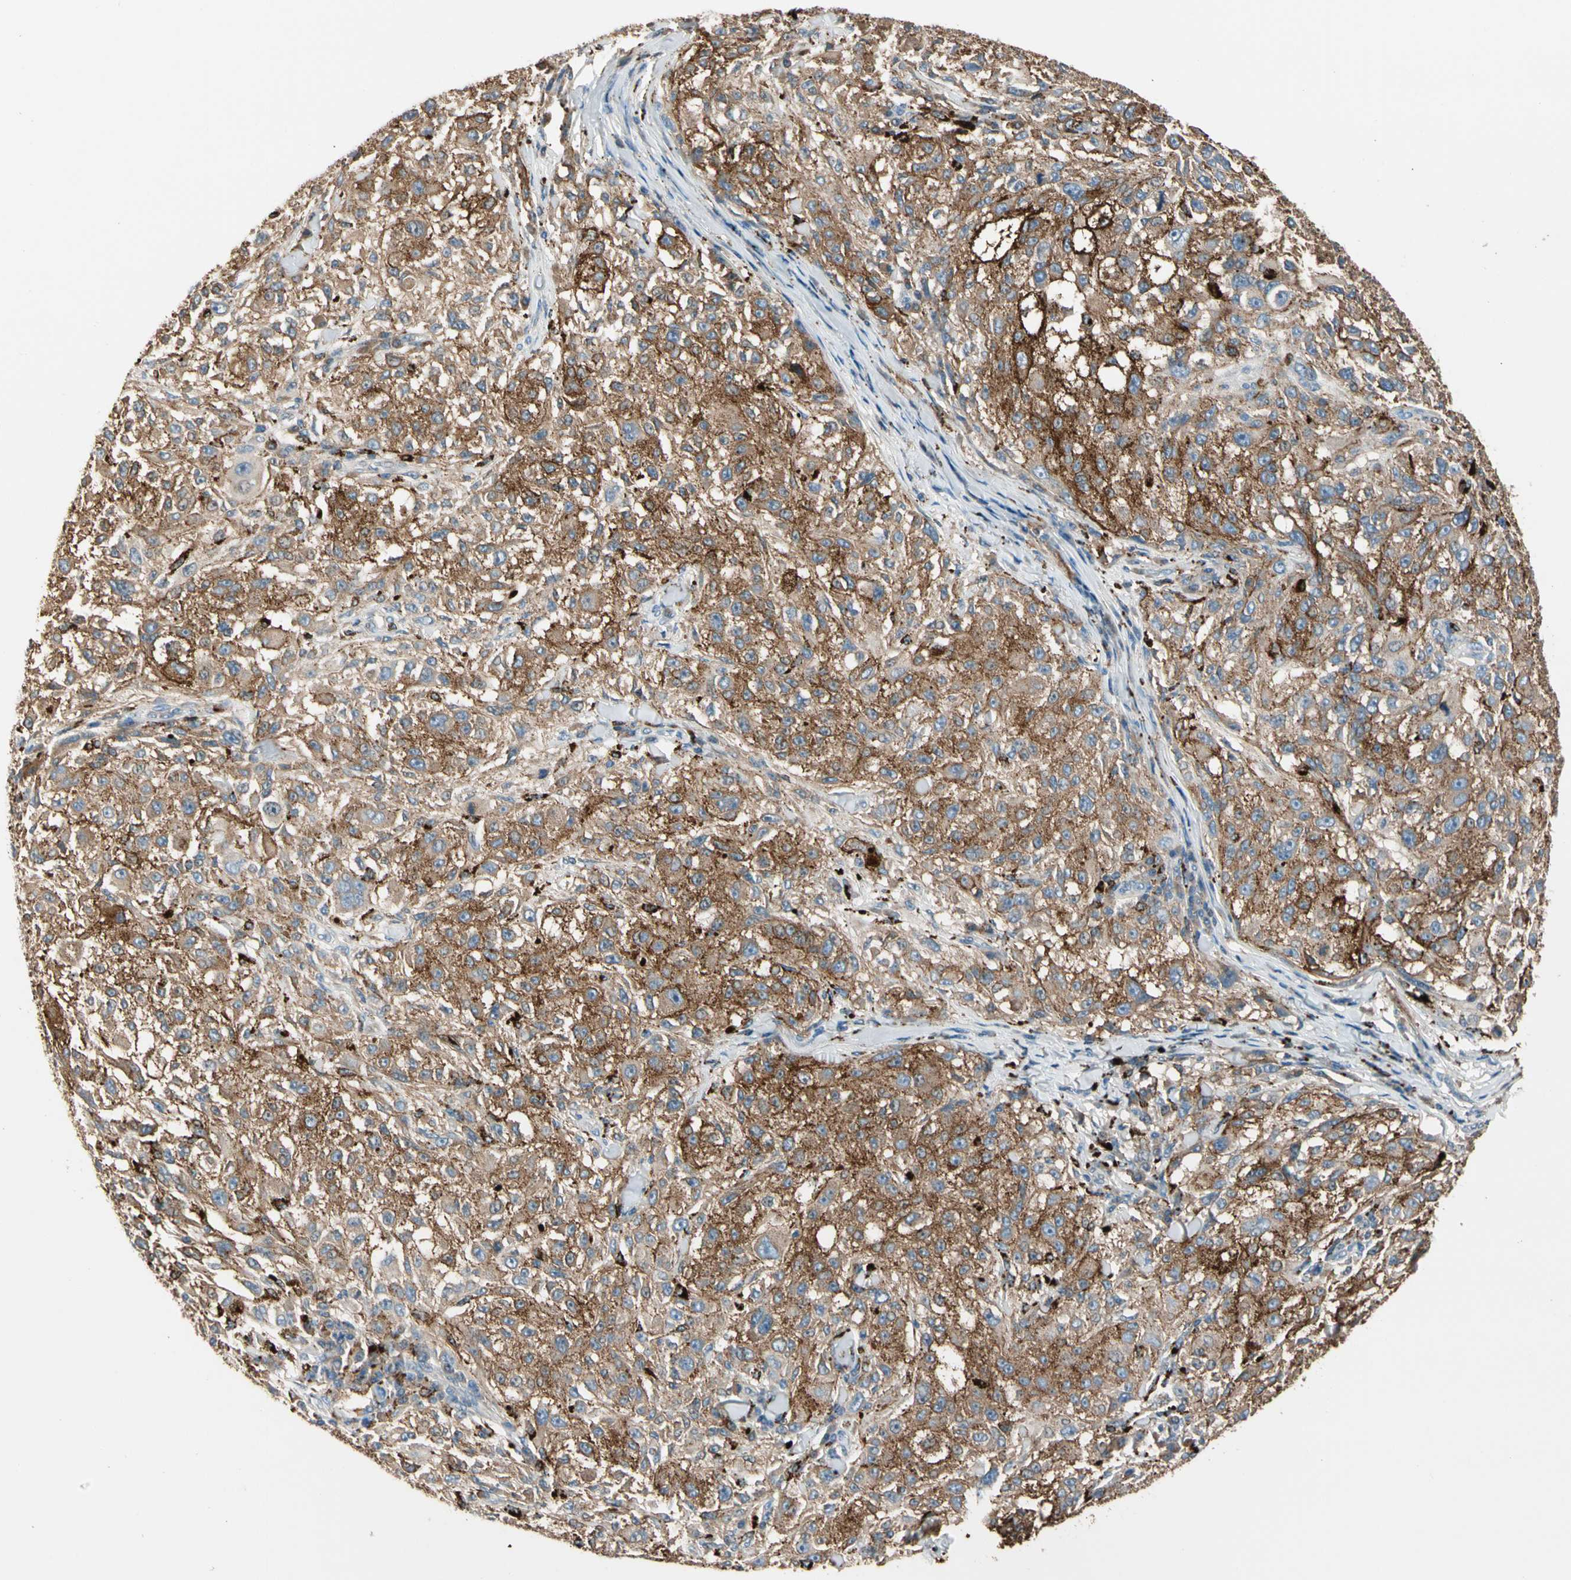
{"staining": {"intensity": "moderate", "quantity": ">75%", "location": "cytoplasmic/membranous"}, "tissue": "melanoma", "cell_type": "Tumor cells", "image_type": "cancer", "snomed": [{"axis": "morphology", "description": "Necrosis, NOS"}, {"axis": "morphology", "description": "Malignant melanoma, NOS"}, {"axis": "topography", "description": "Skin"}], "caption": "Immunohistochemical staining of malignant melanoma shows medium levels of moderate cytoplasmic/membranous staining in about >75% of tumor cells. Immunohistochemistry (ihc) stains the protein of interest in brown and the nuclei are stained blue.", "gene": "GM2A", "patient": {"sex": "female", "age": 87}}